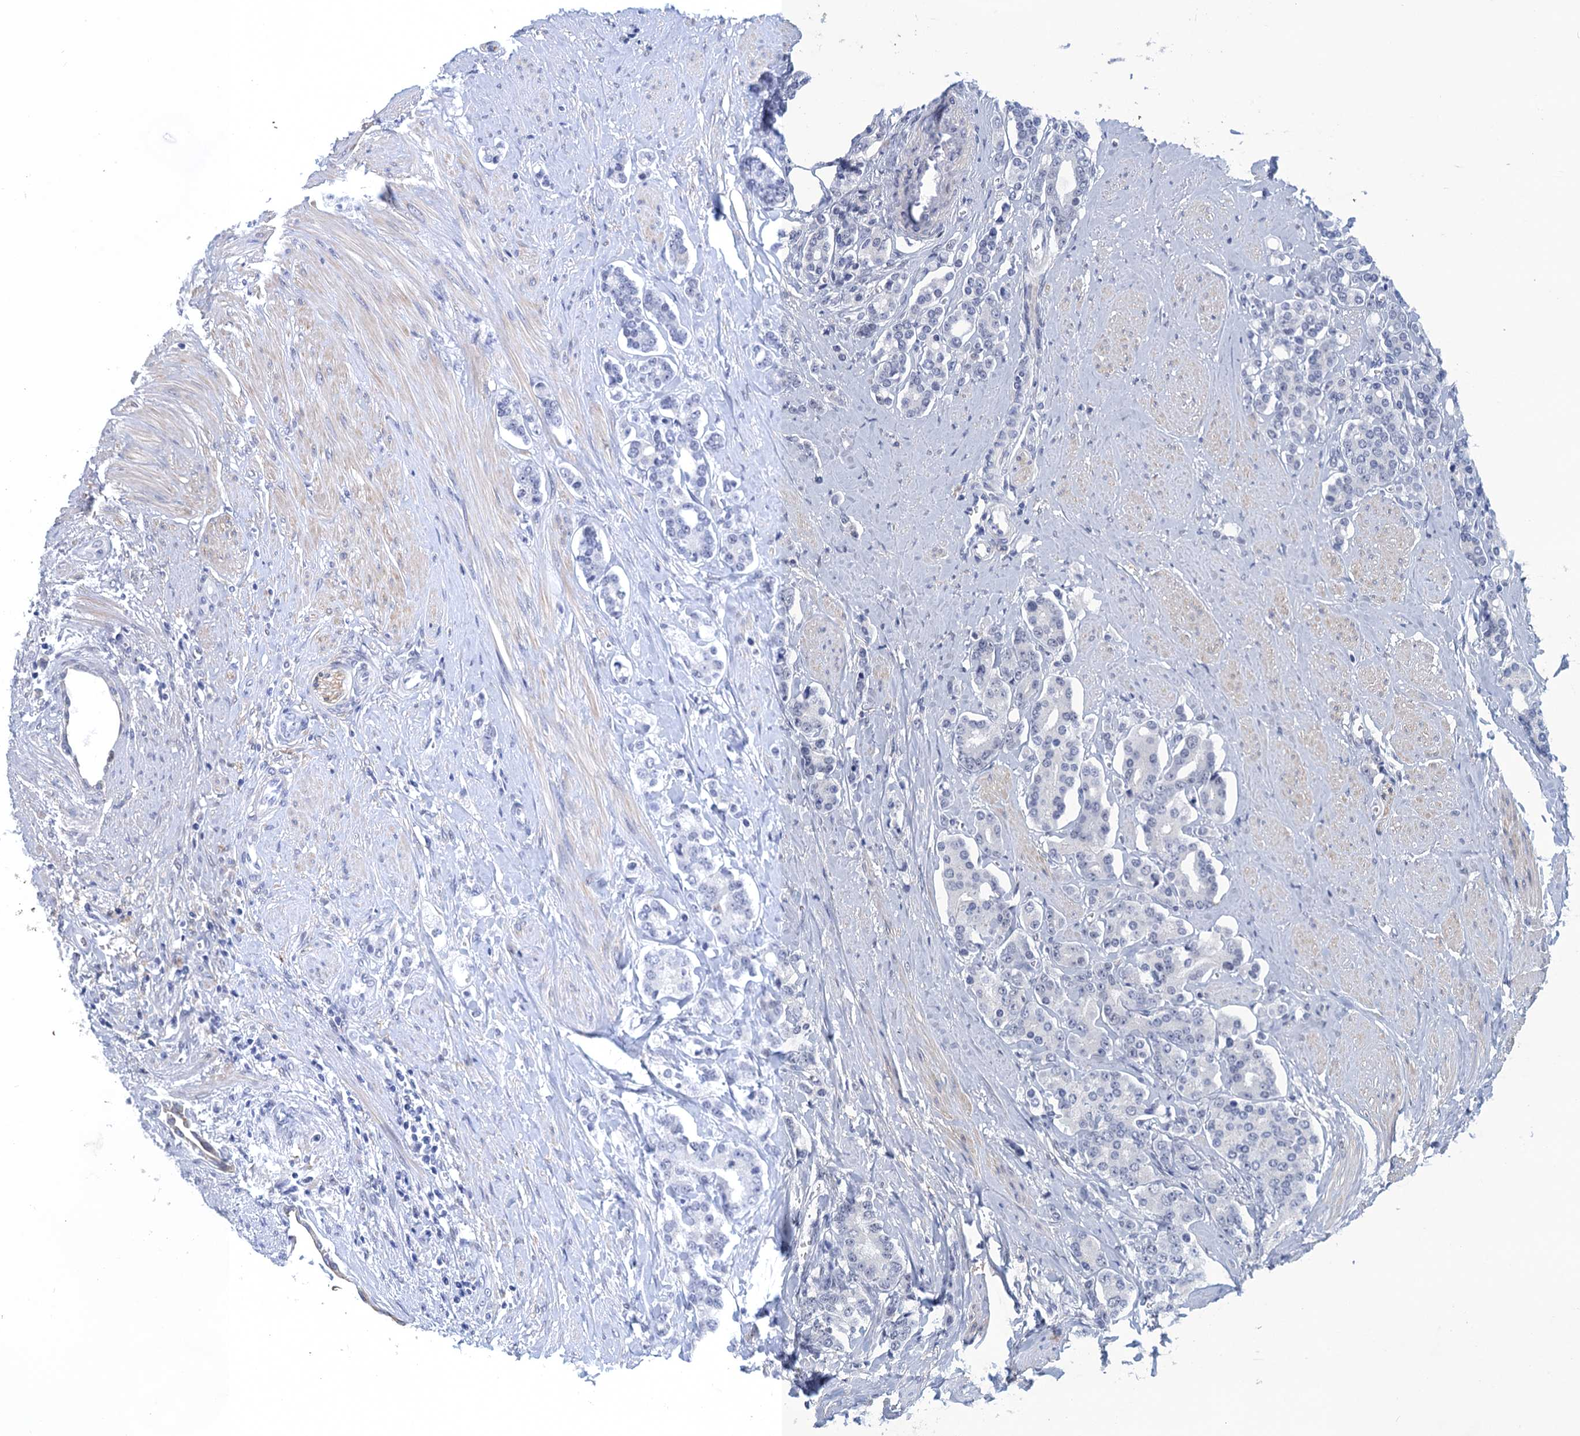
{"staining": {"intensity": "negative", "quantity": "none", "location": "none"}, "tissue": "prostate cancer", "cell_type": "Tumor cells", "image_type": "cancer", "snomed": [{"axis": "morphology", "description": "Adenocarcinoma, High grade"}, {"axis": "topography", "description": "Prostate"}], "caption": "An image of prostate high-grade adenocarcinoma stained for a protein displays no brown staining in tumor cells.", "gene": "GINS3", "patient": {"sex": "male", "age": 62}}